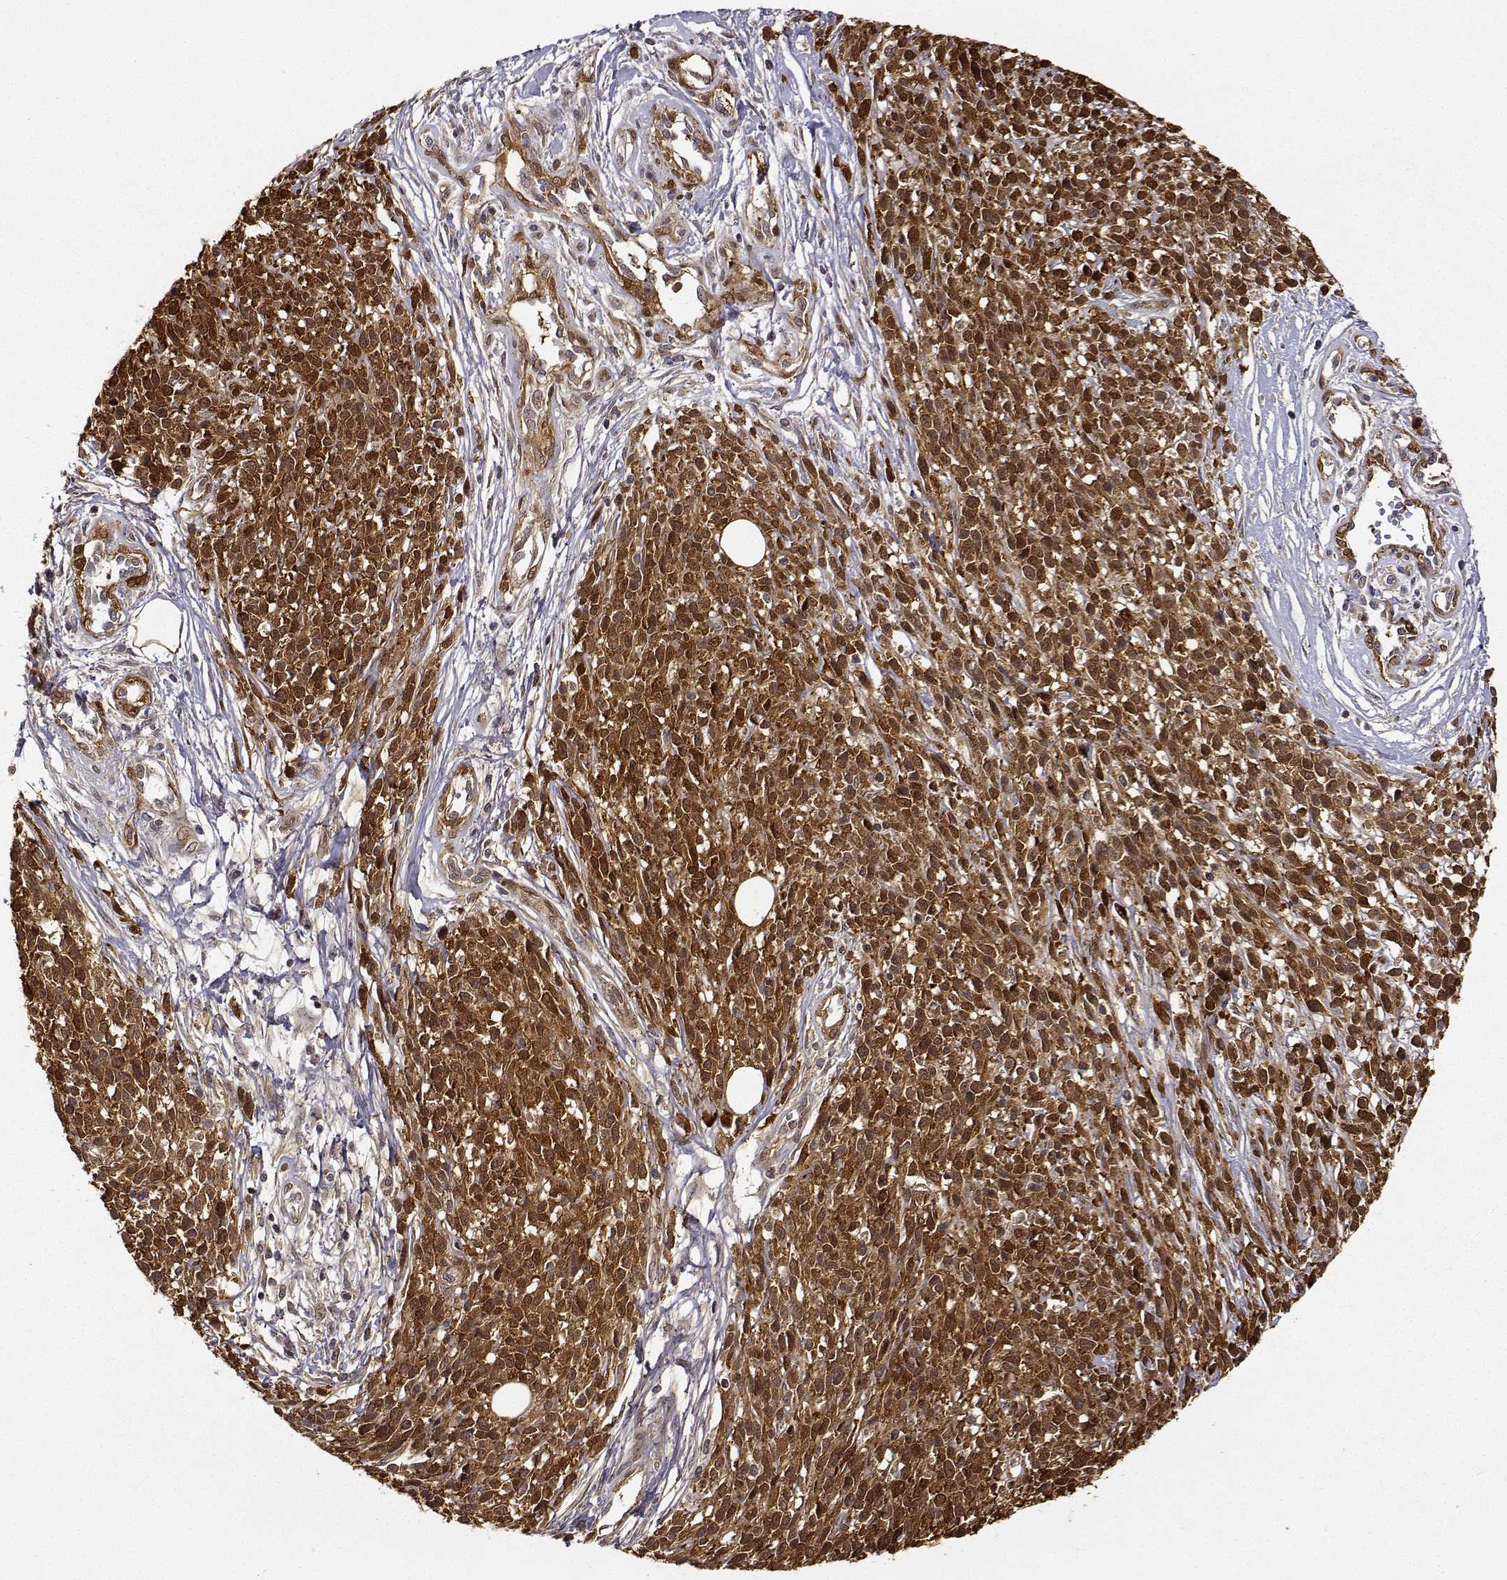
{"staining": {"intensity": "strong", "quantity": ">75%", "location": "cytoplasmic/membranous,nuclear"}, "tissue": "melanoma", "cell_type": "Tumor cells", "image_type": "cancer", "snomed": [{"axis": "morphology", "description": "Malignant melanoma, NOS"}, {"axis": "topography", "description": "Skin"}, {"axis": "topography", "description": "Skin of trunk"}], "caption": "High-power microscopy captured an immunohistochemistry micrograph of melanoma, revealing strong cytoplasmic/membranous and nuclear staining in approximately >75% of tumor cells.", "gene": "PHGDH", "patient": {"sex": "male", "age": 74}}